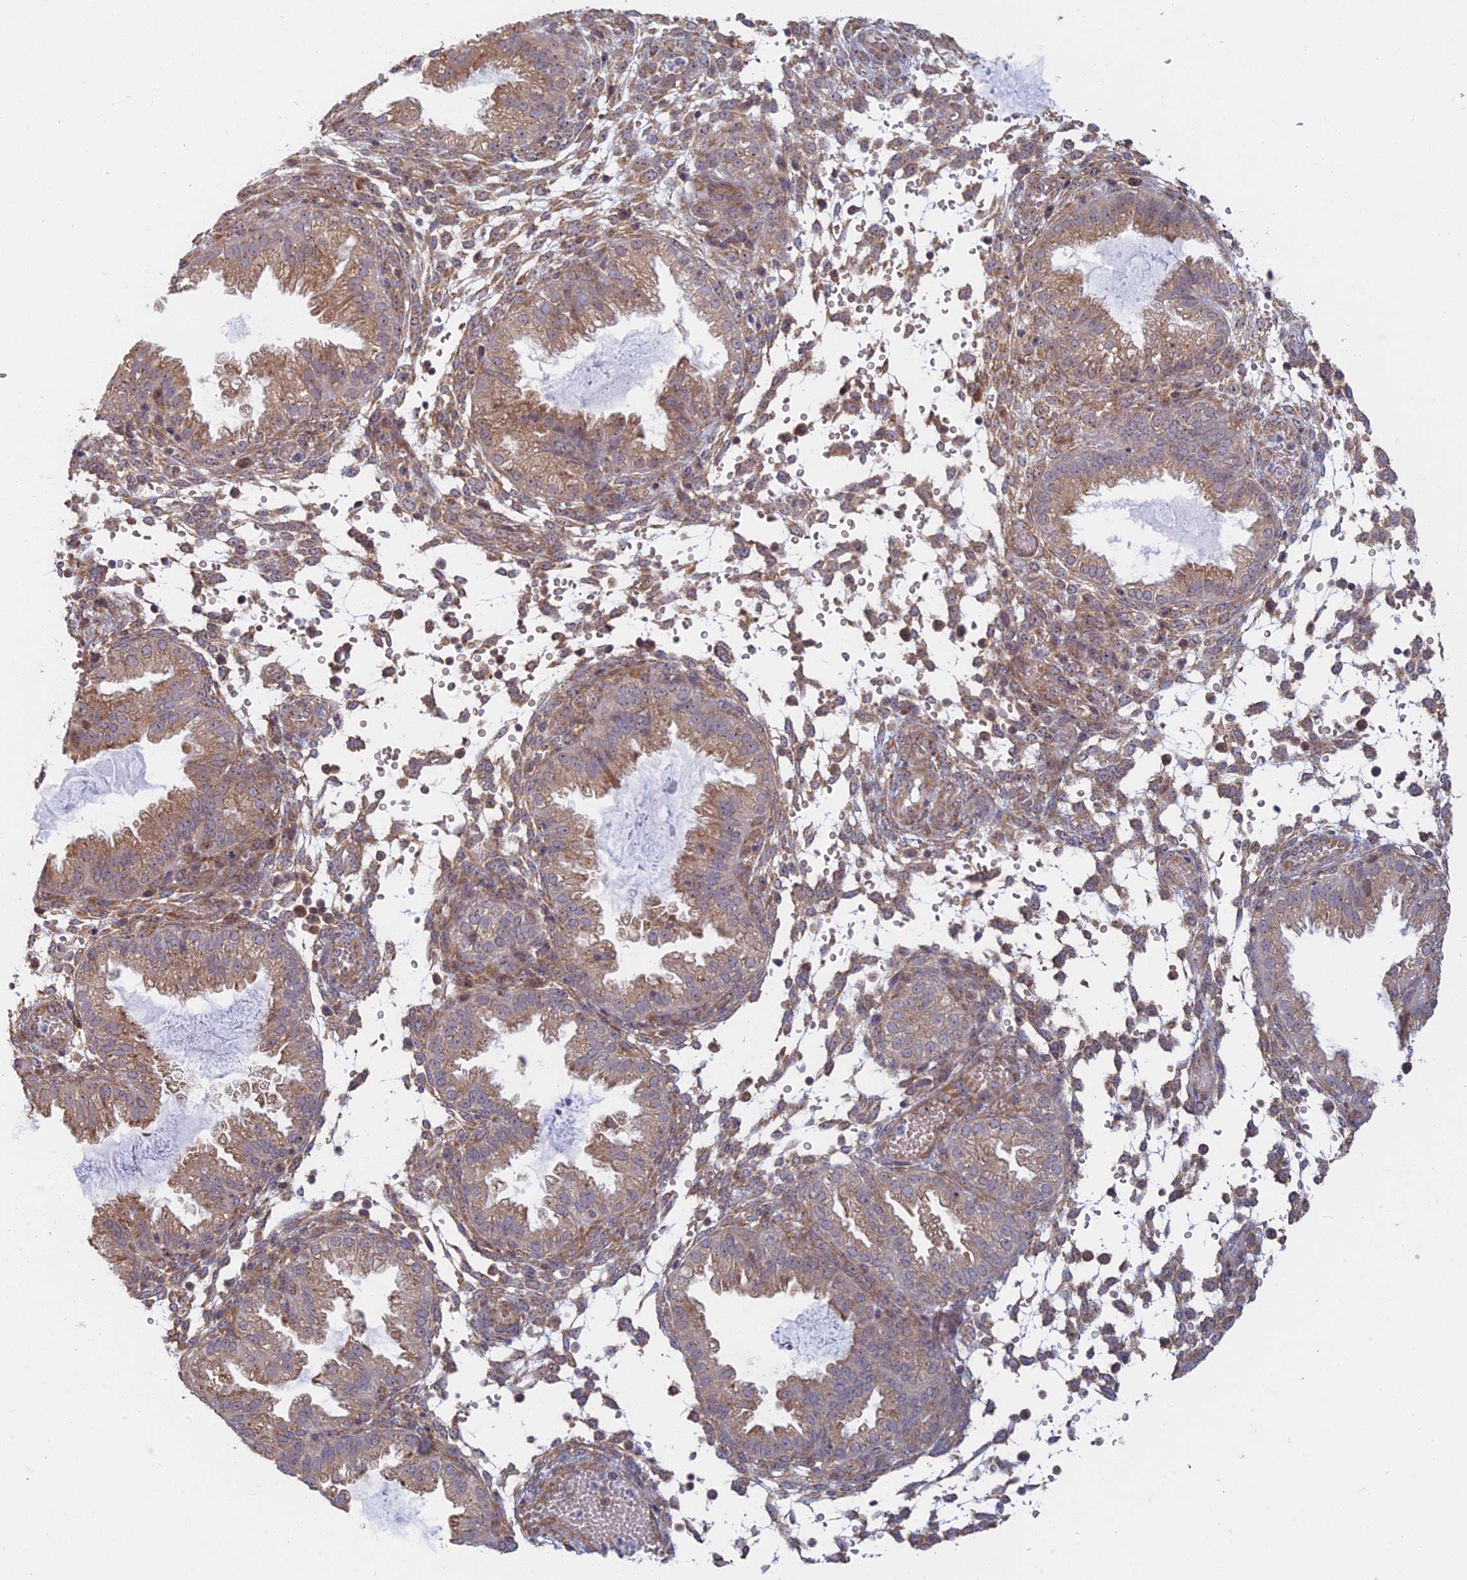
{"staining": {"intensity": "weak", "quantity": "25%-75%", "location": "cytoplasmic/membranous"}, "tissue": "endometrium", "cell_type": "Cells in endometrial stroma", "image_type": "normal", "snomed": [{"axis": "morphology", "description": "Normal tissue, NOS"}, {"axis": "topography", "description": "Endometrium"}], "caption": "Weak cytoplasmic/membranous expression is appreciated in approximately 25%-75% of cells in endometrial stroma in benign endometrium.", "gene": "RPS19BP1", "patient": {"sex": "female", "age": 33}}